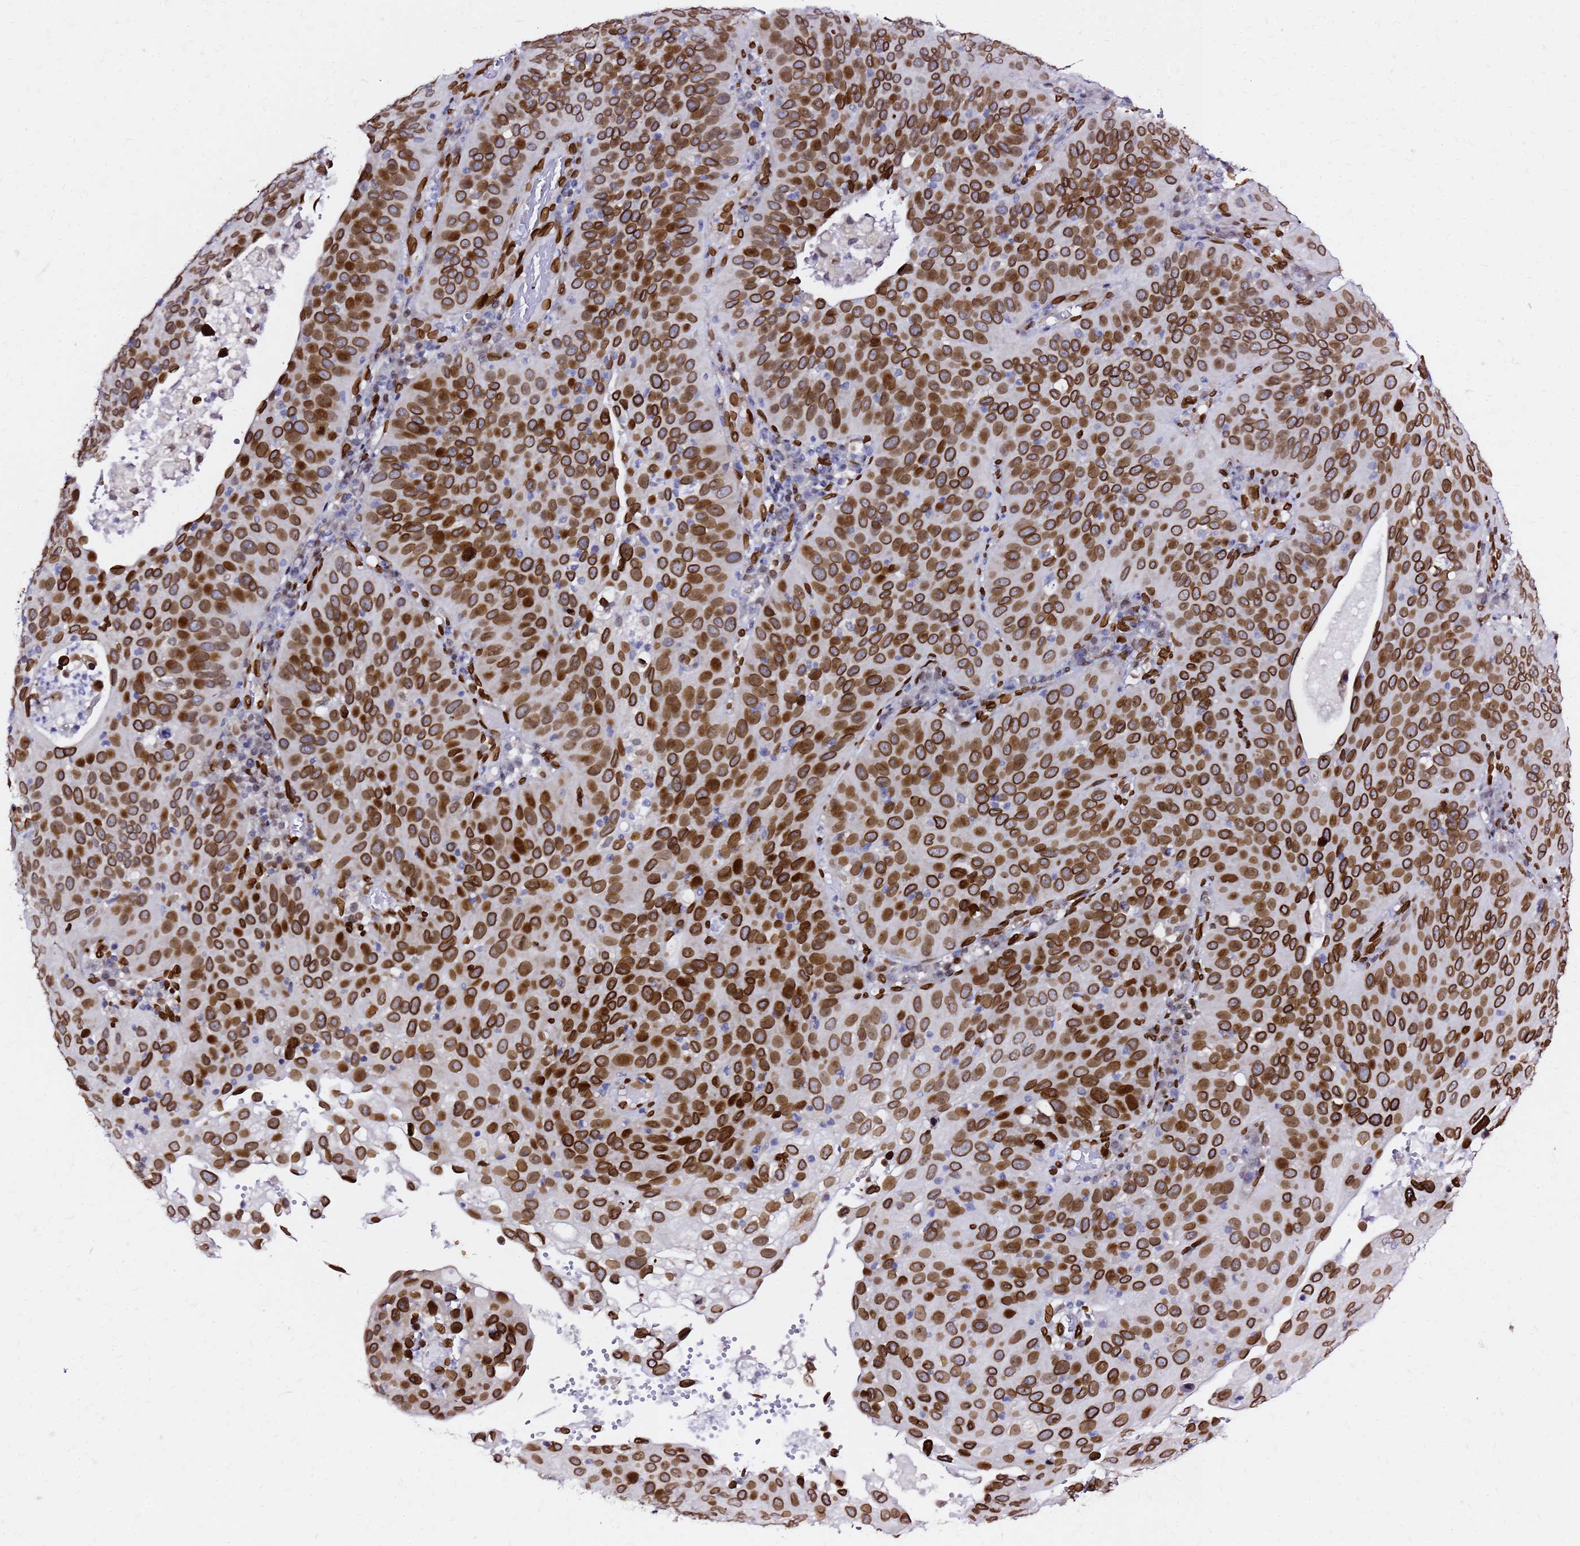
{"staining": {"intensity": "strong", "quantity": ">75%", "location": "cytoplasmic/membranous,nuclear"}, "tissue": "cervical cancer", "cell_type": "Tumor cells", "image_type": "cancer", "snomed": [{"axis": "morphology", "description": "Squamous cell carcinoma, NOS"}, {"axis": "topography", "description": "Cervix"}], "caption": "This is a micrograph of immunohistochemistry staining of cervical cancer, which shows strong positivity in the cytoplasmic/membranous and nuclear of tumor cells.", "gene": "C6orf141", "patient": {"sex": "female", "age": 36}}